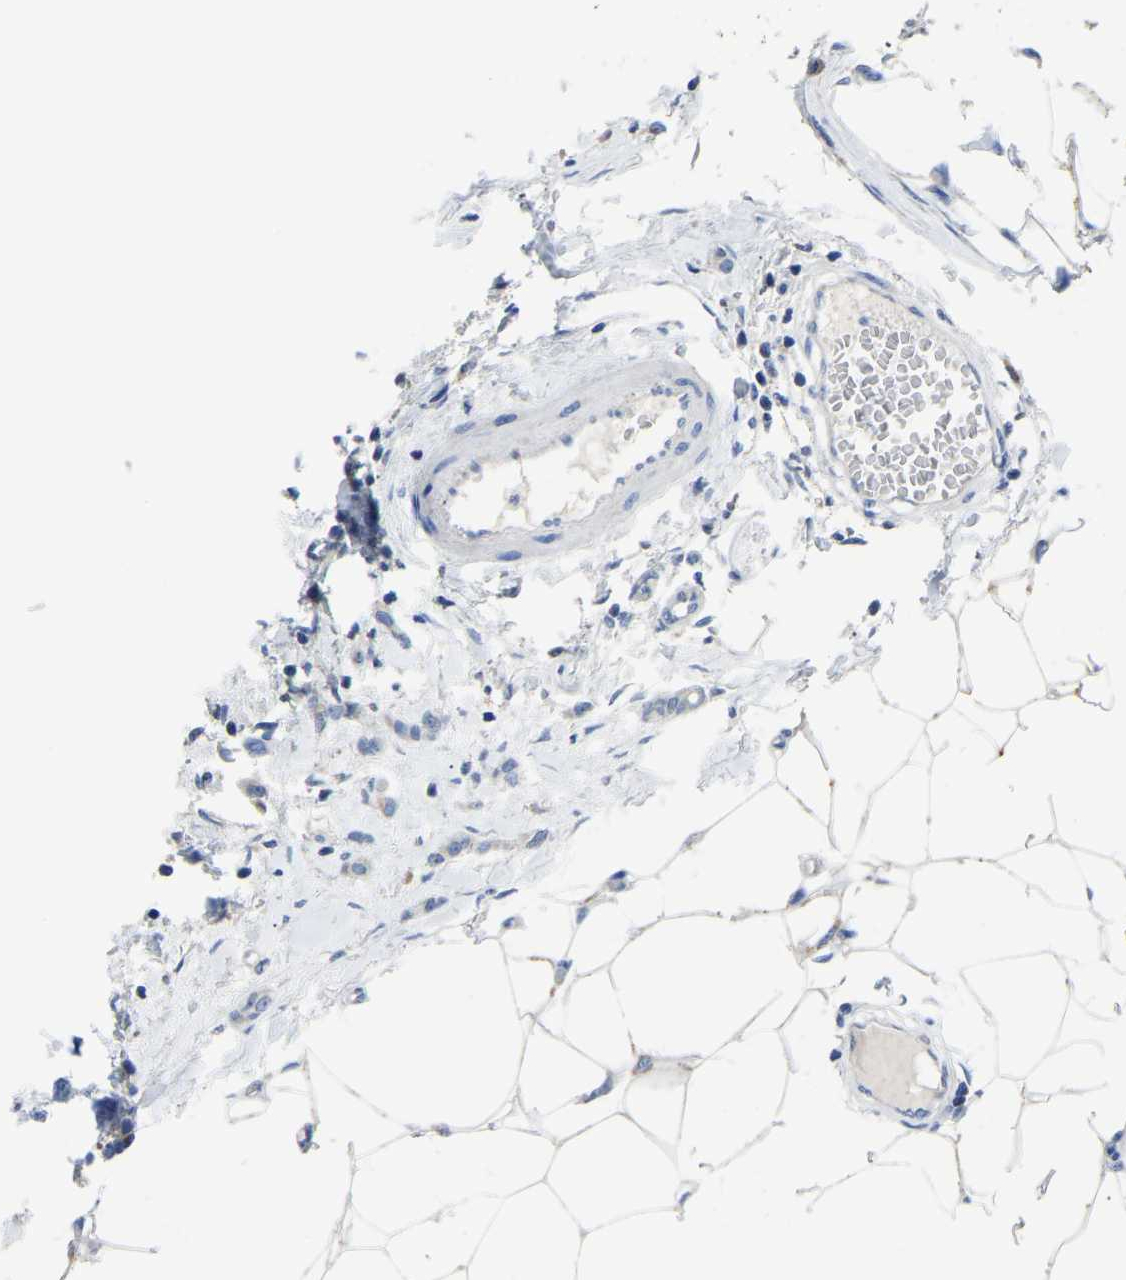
{"staining": {"intensity": "negative", "quantity": "none", "location": "none"}, "tissue": "breast cancer", "cell_type": "Tumor cells", "image_type": "cancer", "snomed": [{"axis": "morphology", "description": "Lobular carcinoma"}, {"axis": "topography", "description": "Skin"}, {"axis": "topography", "description": "Breast"}], "caption": "Breast lobular carcinoma was stained to show a protein in brown. There is no significant expression in tumor cells. Brightfield microscopy of immunohistochemistry stained with DAB (brown) and hematoxylin (blue), captured at high magnification.", "gene": "ETFA", "patient": {"sex": "female", "age": 46}}